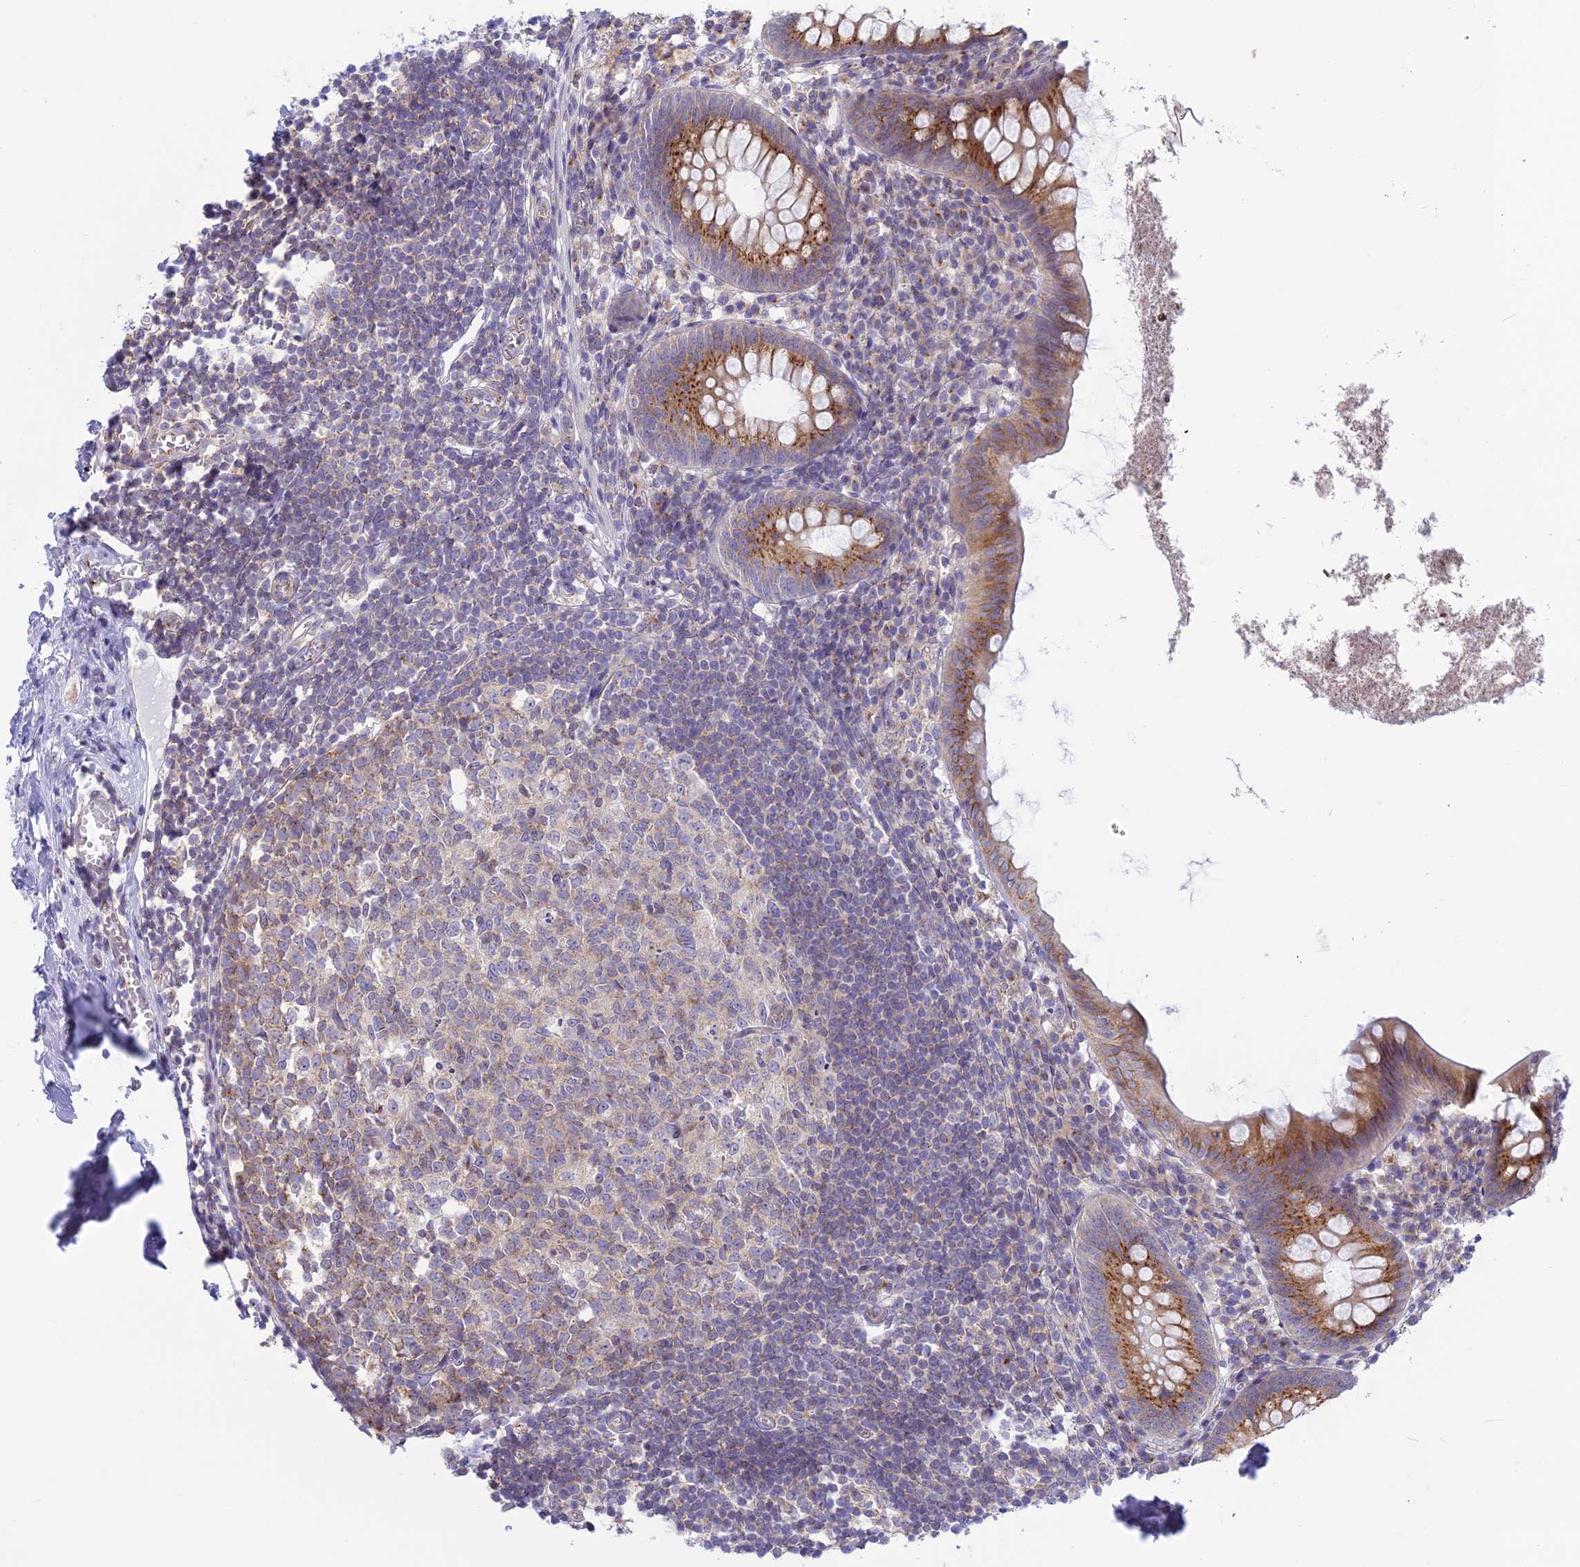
{"staining": {"intensity": "moderate", "quantity": ">75%", "location": "cytoplasmic/membranous"}, "tissue": "appendix", "cell_type": "Glandular cells", "image_type": "normal", "snomed": [{"axis": "morphology", "description": "Normal tissue, NOS"}, {"axis": "topography", "description": "Appendix"}], "caption": "Glandular cells display moderate cytoplasmic/membranous positivity in about >75% of cells in unremarkable appendix.", "gene": "CLINT1", "patient": {"sex": "female", "age": 51}}